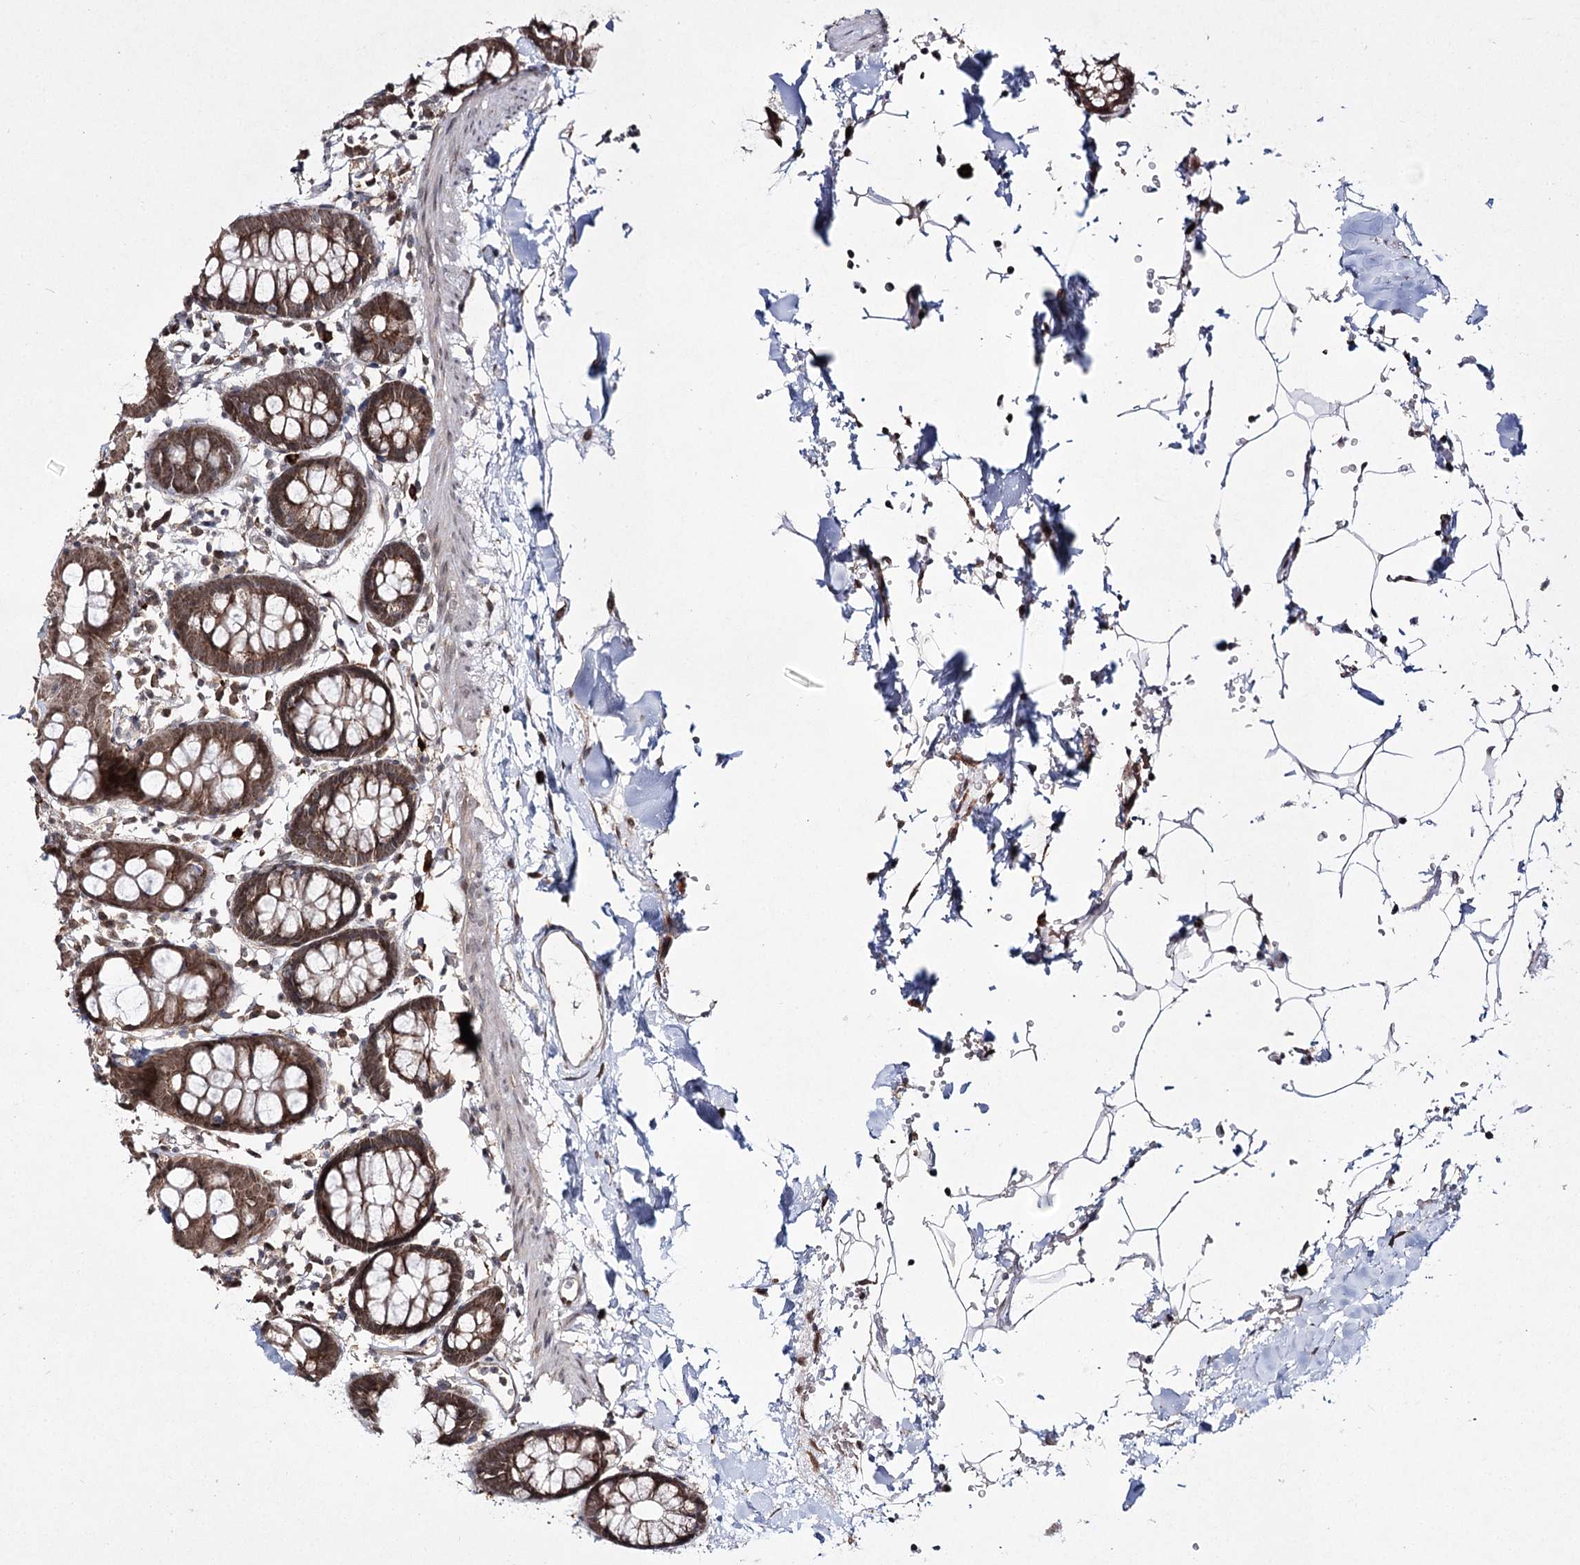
{"staining": {"intensity": "moderate", "quantity": ">75%", "location": "nuclear"}, "tissue": "colon", "cell_type": "Endothelial cells", "image_type": "normal", "snomed": [{"axis": "morphology", "description": "Normal tissue, NOS"}, {"axis": "topography", "description": "Colon"}], "caption": "Human colon stained for a protein (brown) exhibits moderate nuclear positive expression in about >75% of endothelial cells.", "gene": "TRNT1", "patient": {"sex": "male", "age": 75}}